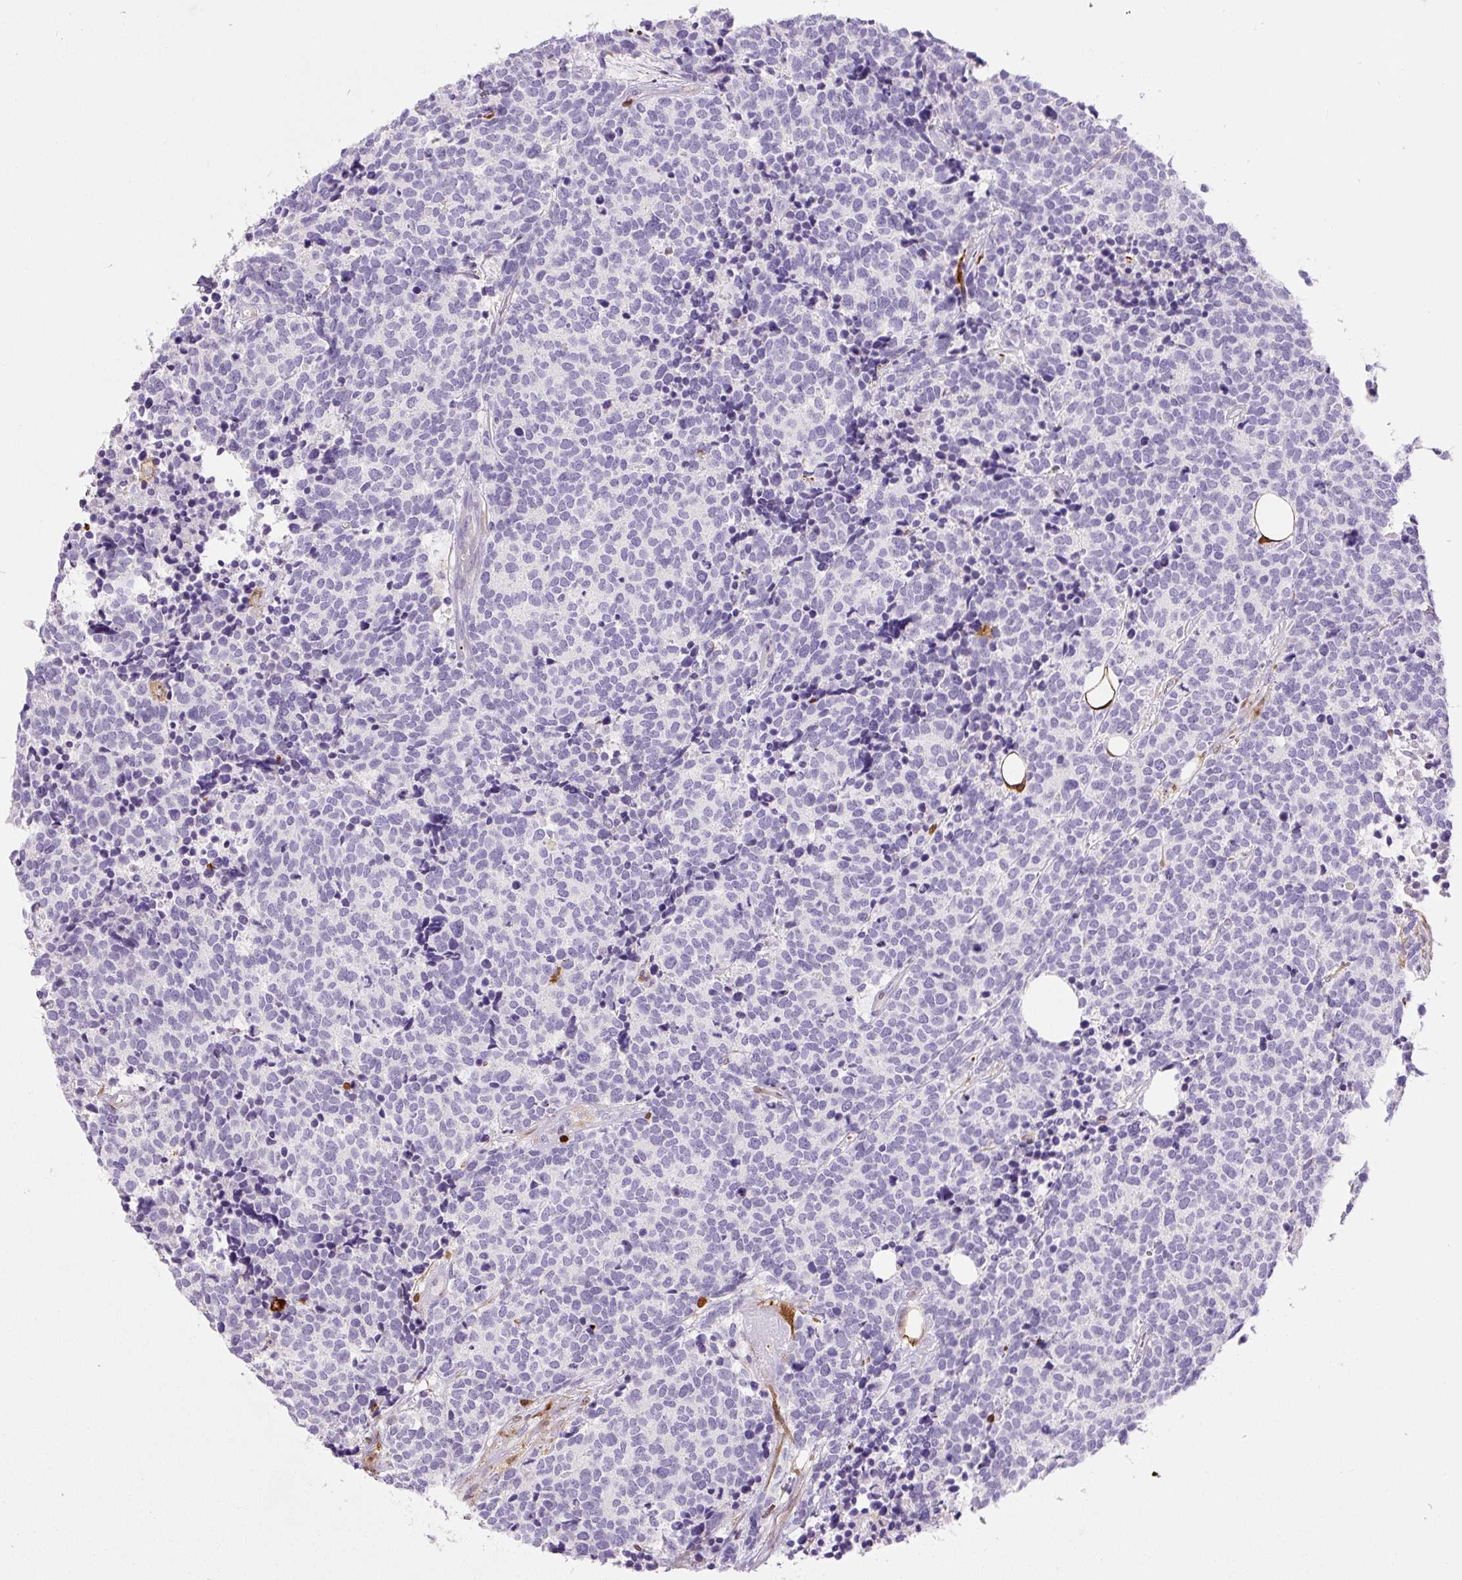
{"staining": {"intensity": "negative", "quantity": "none", "location": "none"}, "tissue": "carcinoid", "cell_type": "Tumor cells", "image_type": "cancer", "snomed": [{"axis": "morphology", "description": "Carcinoid, malignant, NOS"}, {"axis": "topography", "description": "Skin"}], "caption": "An immunohistochemistry micrograph of carcinoid is shown. There is no staining in tumor cells of carcinoid.", "gene": "S100A4", "patient": {"sex": "female", "age": 79}}